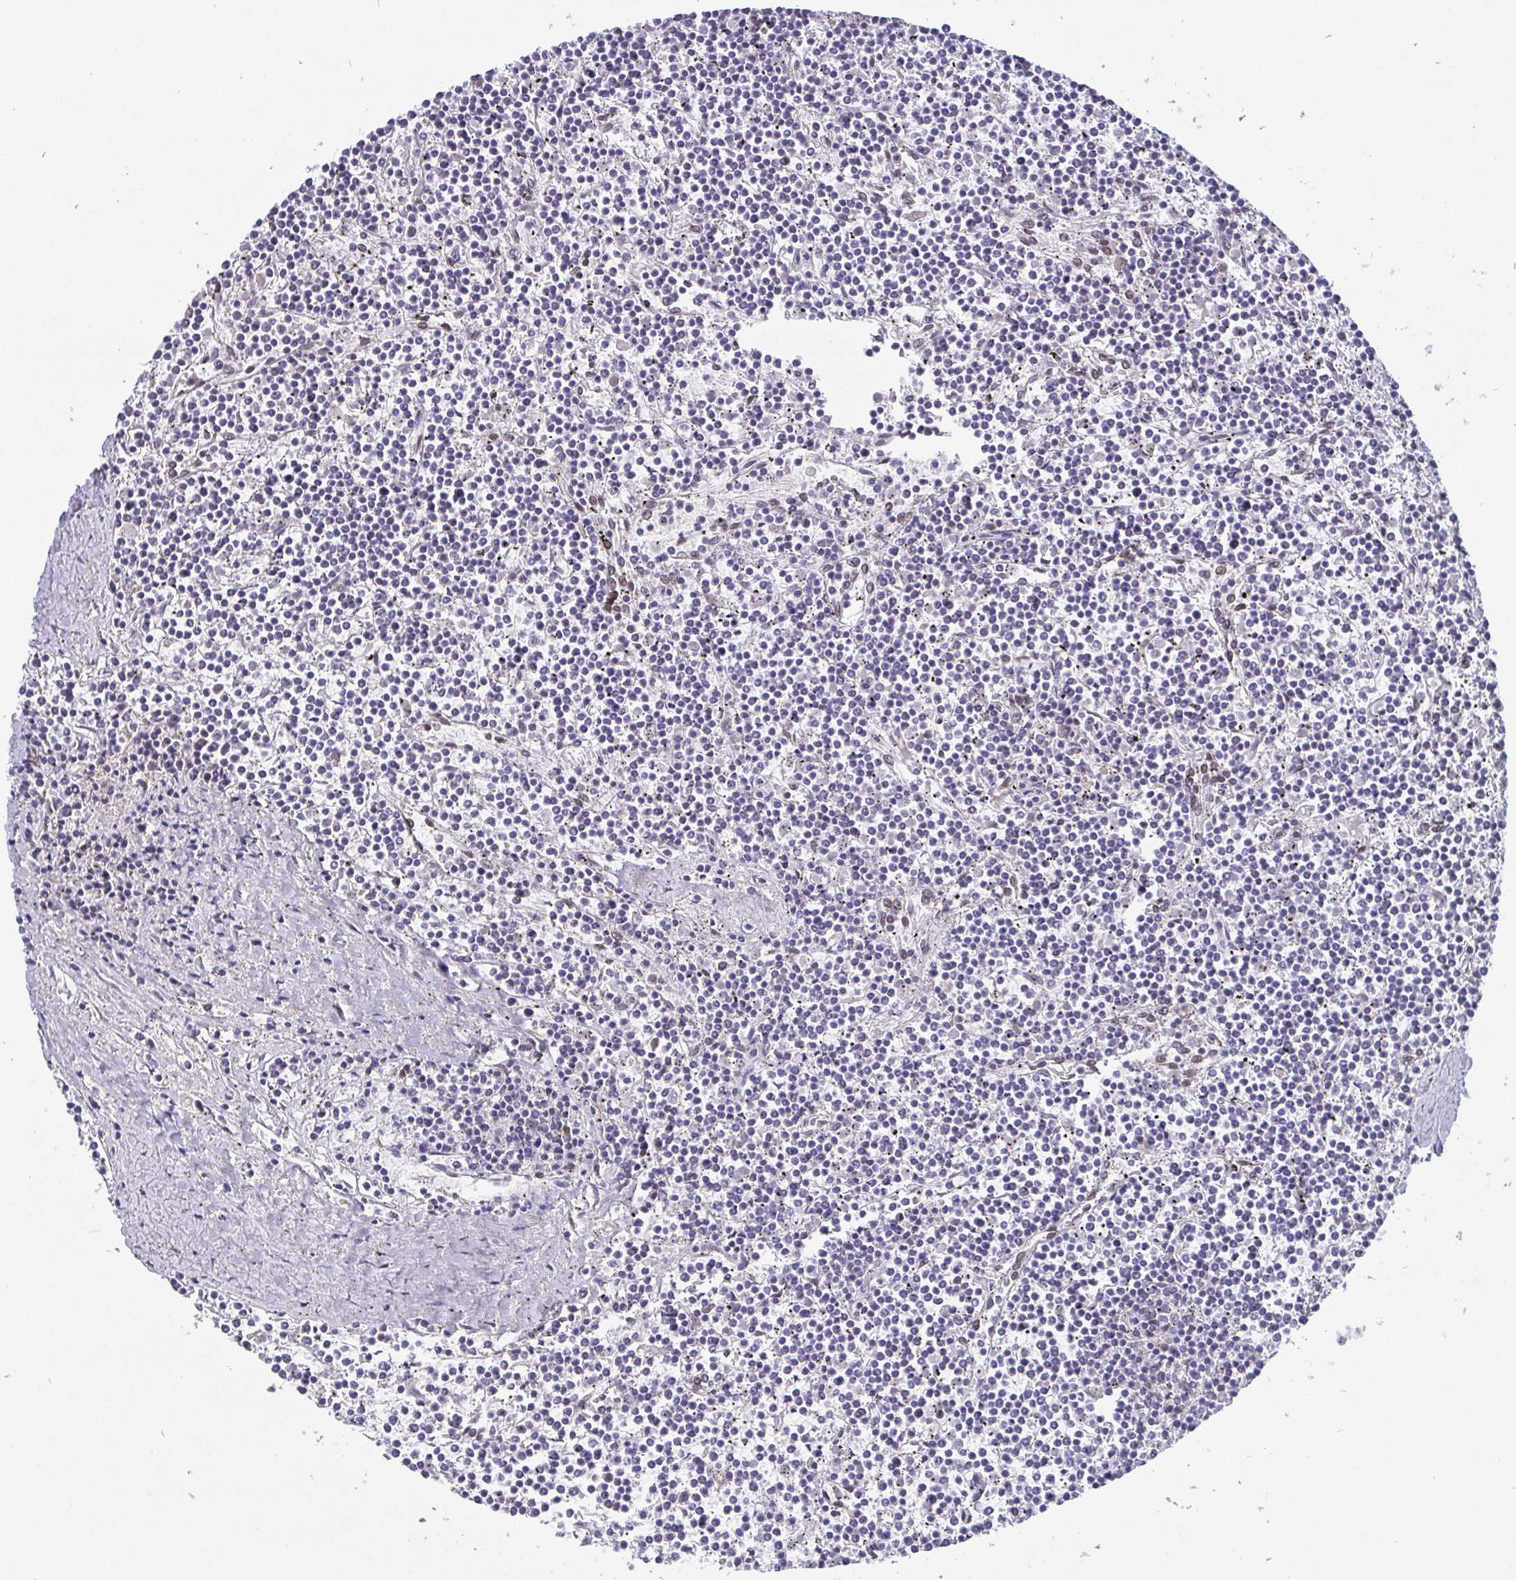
{"staining": {"intensity": "negative", "quantity": "none", "location": "none"}, "tissue": "lymphoma", "cell_type": "Tumor cells", "image_type": "cancer", "snomed": [{"axis": "morphology", "description": "Malignant lymphoma, non-Hodgkin's type, Low grade"}, {"axis": "topography", "description": "Spleen"}], "caption": "Immunohistochemistry micrograph of human malignant lymphoma, non-Hodgkin's type (low-grade) stained for a protein (brown), which exhibits no staining in tumor cells.", "gene": "EMD", "patient": {"sex": "female", "age": 19}}